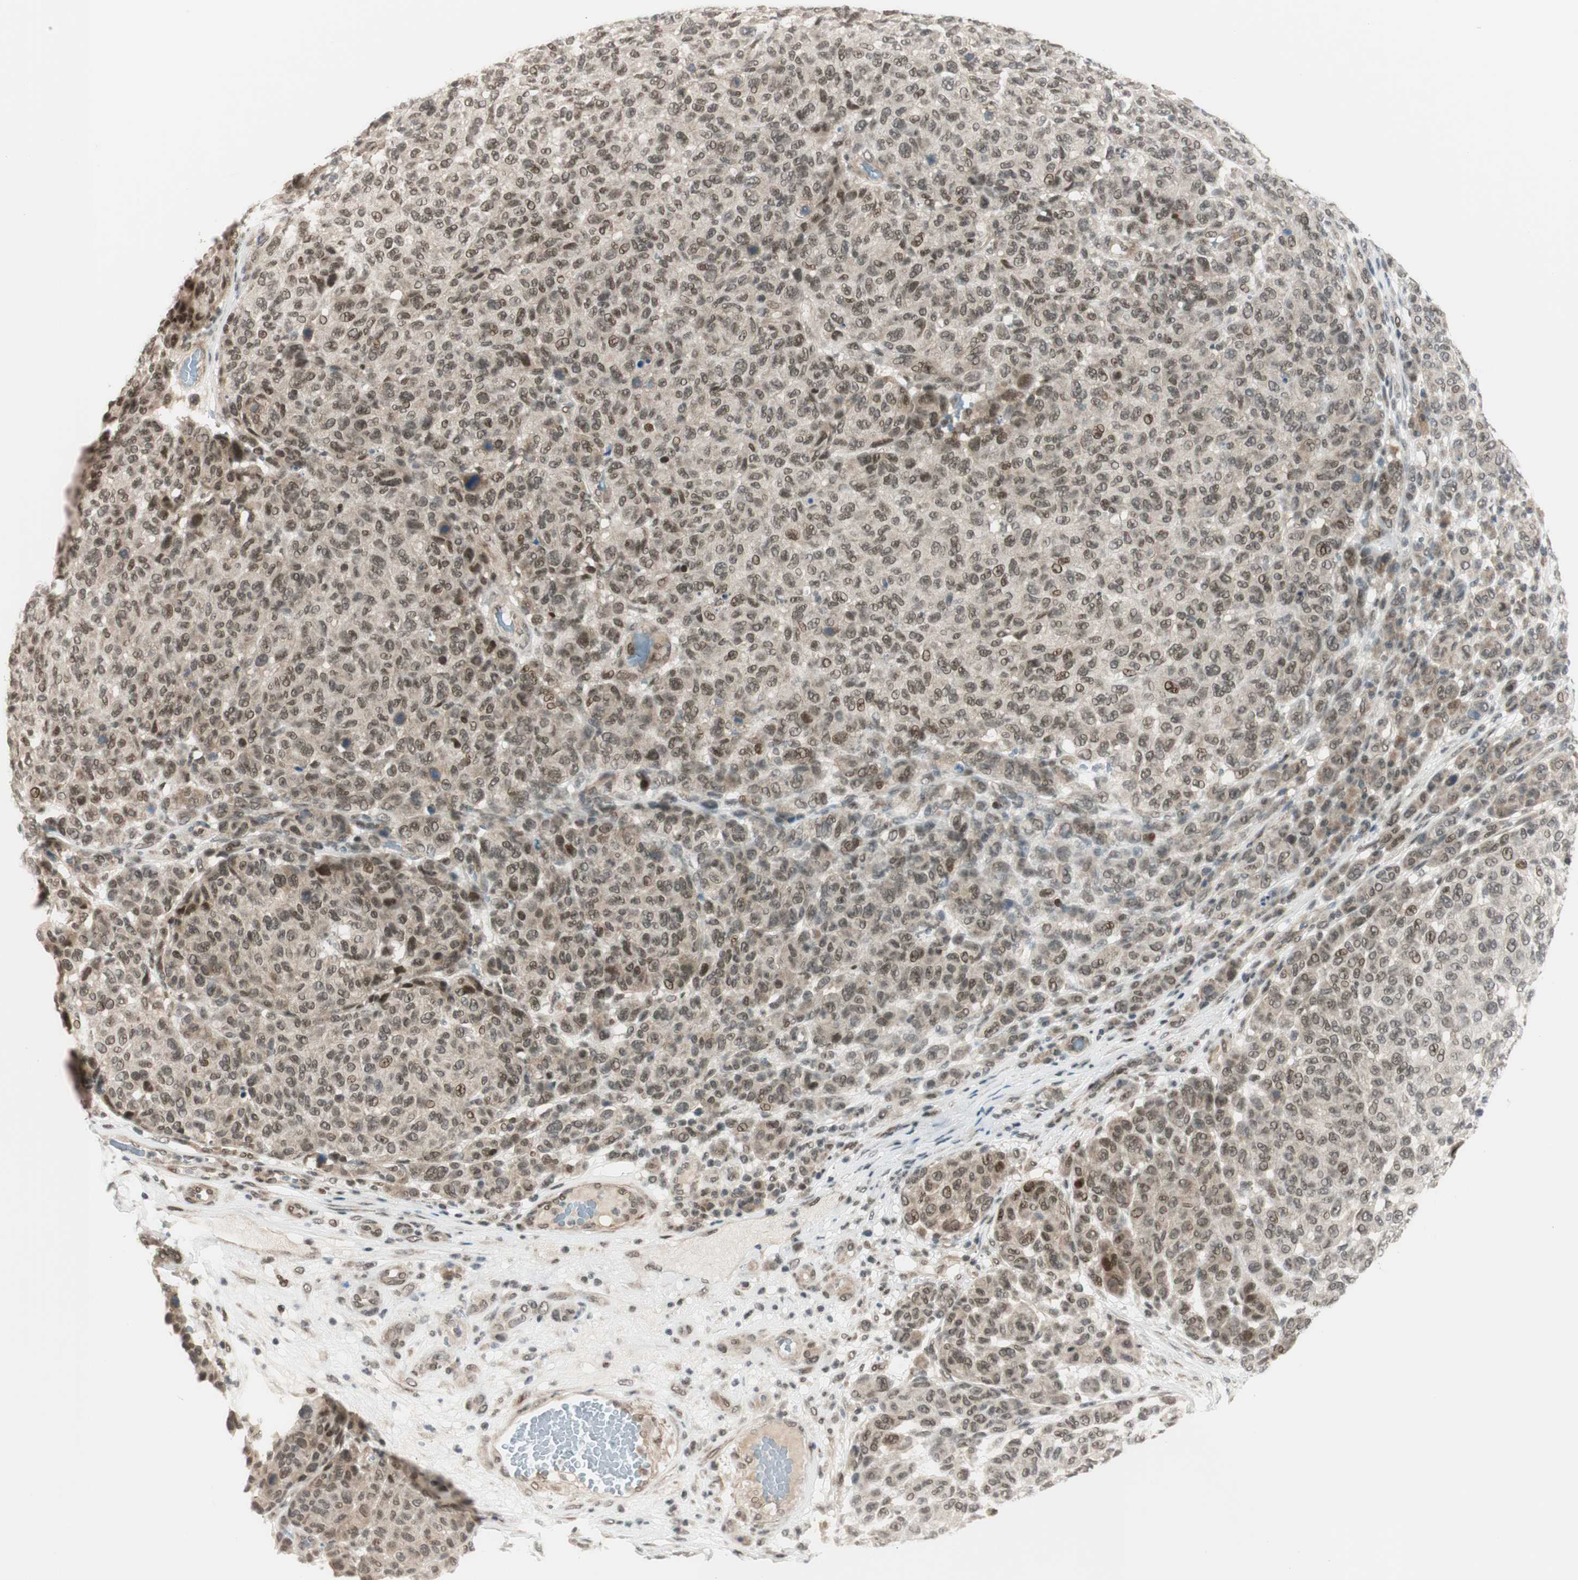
{"staining": {"intensity": "weak", "quantity": ">75%", "location": "cytoplasmic/membranous,nuclear"}, "tissue": "melanoma", "cell_type": "Tumor cells", "image_type": "cancer", "snomed": [{"axis": "morphology", "description": "Malignant melanoma, NOS"}, {"axis": "topography", "description": "Skin"}], "caption": "Approximately >75% of tumor cells in melanoma demonstrate weak cytoplasmic/membranous and nuclear protein staining as visualized by brown immunohistochemical staining.", "gene": "BRMS1", "patient": {"sex": "male", "age": 59}}